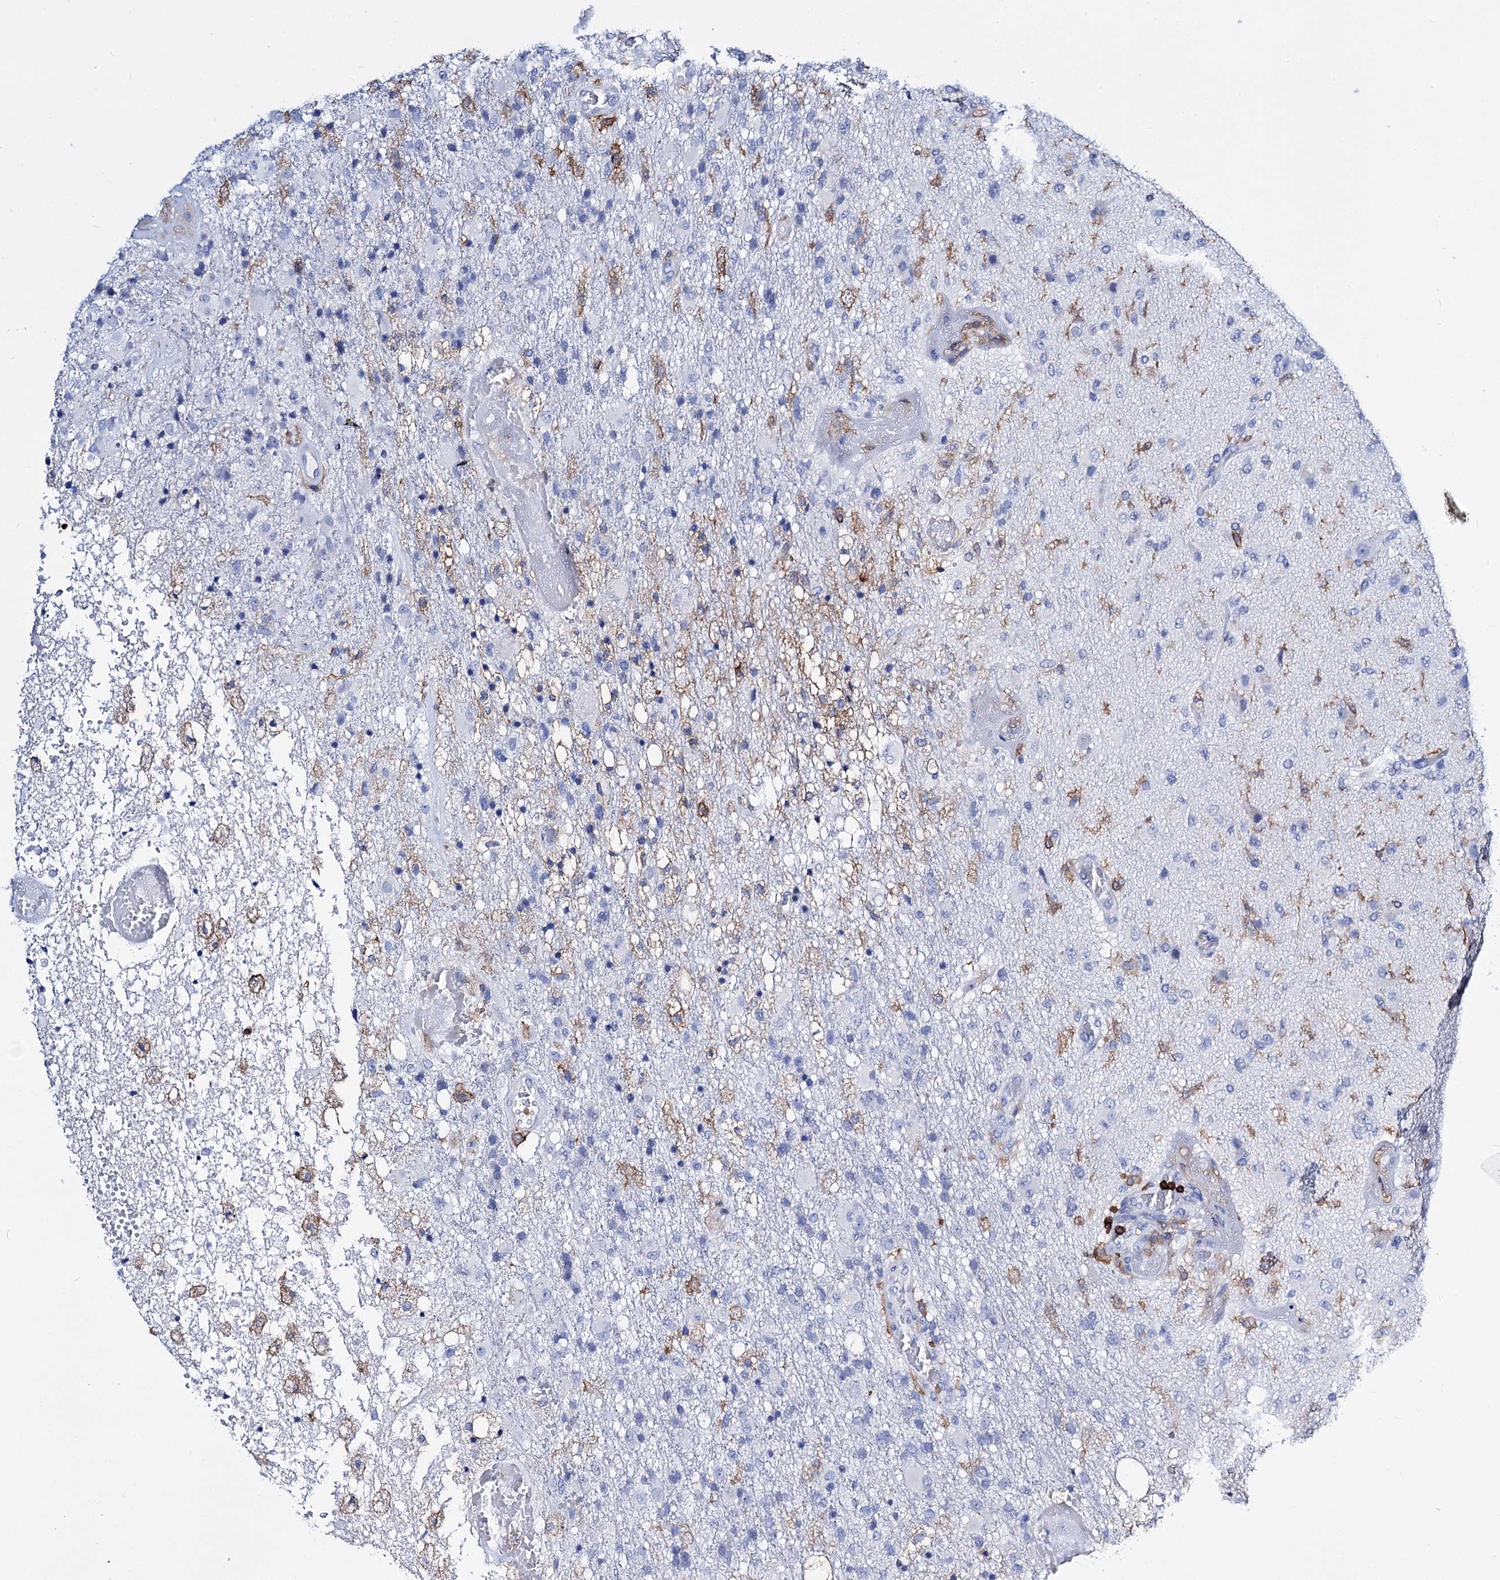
{"staining": {"intensity": "negative", "quantity": "none", "location": "none"}, "tissue": "glioma", "cell_type": "Tumor cells", "image_type": "cancer", "snomed": [{"axis": "morphology", "description": "Glioma, malignant, High grade"}, {"axis": "topography", "description": "Brain"}], "caption": "Immunohistochemical staining of human glioma exhibits no significant expression in tumor cells. The staining was performed using DAB to visualize the protein expression in brown, while the nuclei were stained in blue with hematoxylin (Magnification: 20x).", "gene": "DEF6", "patient": {"sex": "female", "age": 74}}